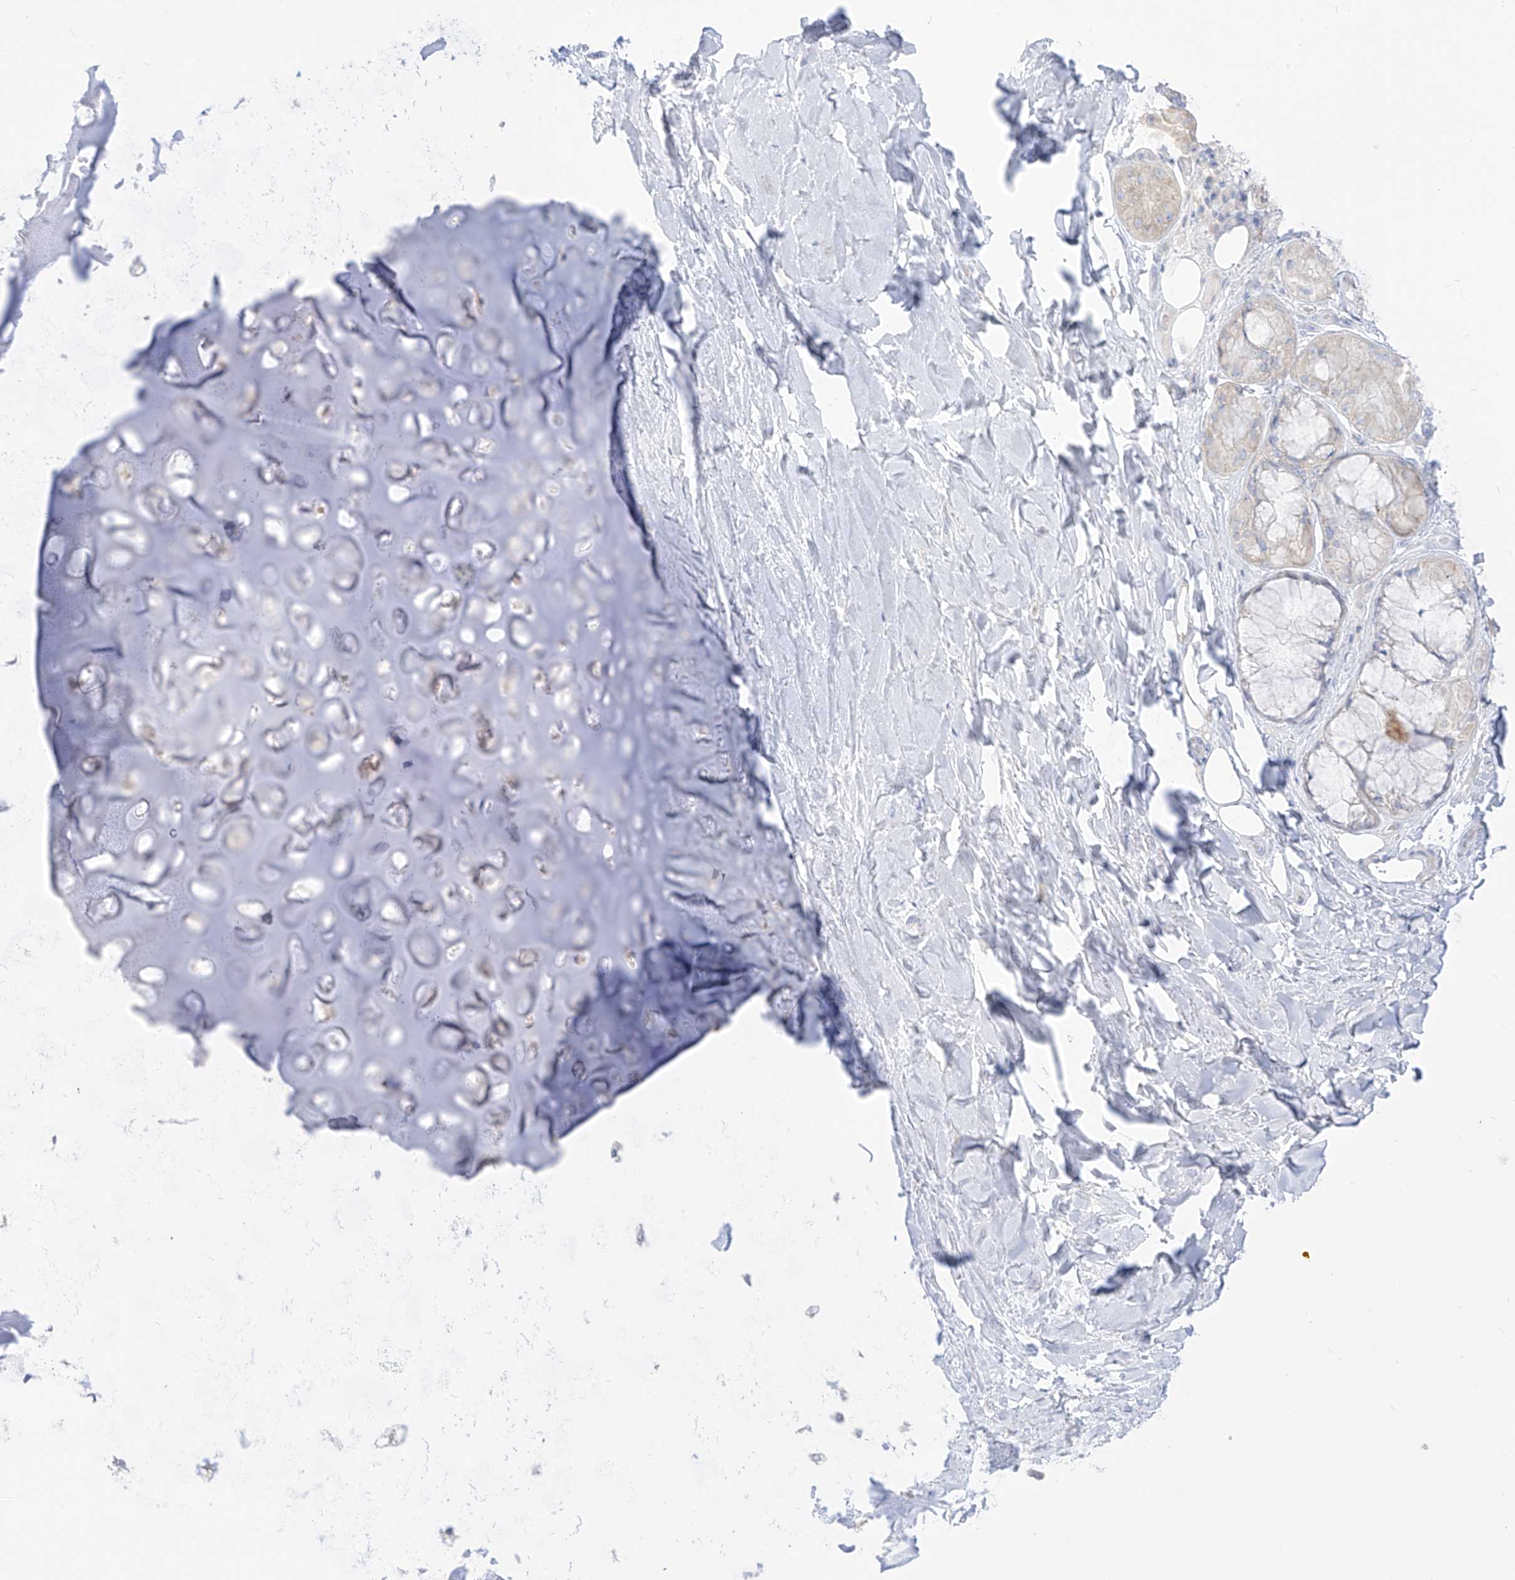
{"staining": {"intensity": "negative", "quantity": "none", "location": "none"}, "tissue": "adipose tissue", "cell_type": "Adipocytes", "image_type": "normal", "snomed": [{"axis": "morphology", "description": "Normal tissue, NOS"}, {"axis": "morphology", "description": "Squamous cell carcinoma, NOS"}, {"axis": "topography", "description": "Lymph node"}, {"axis": "topography", "description": "Bronchus"}, {"axis": "topography", "description": "Lung"}], "caption": "The photomicrograph exhibits no staining of adipocytes in unremarkable adipose tissue.", "gene": "ARHGEF40", "patient": {"sex": "male", "age": 66}}